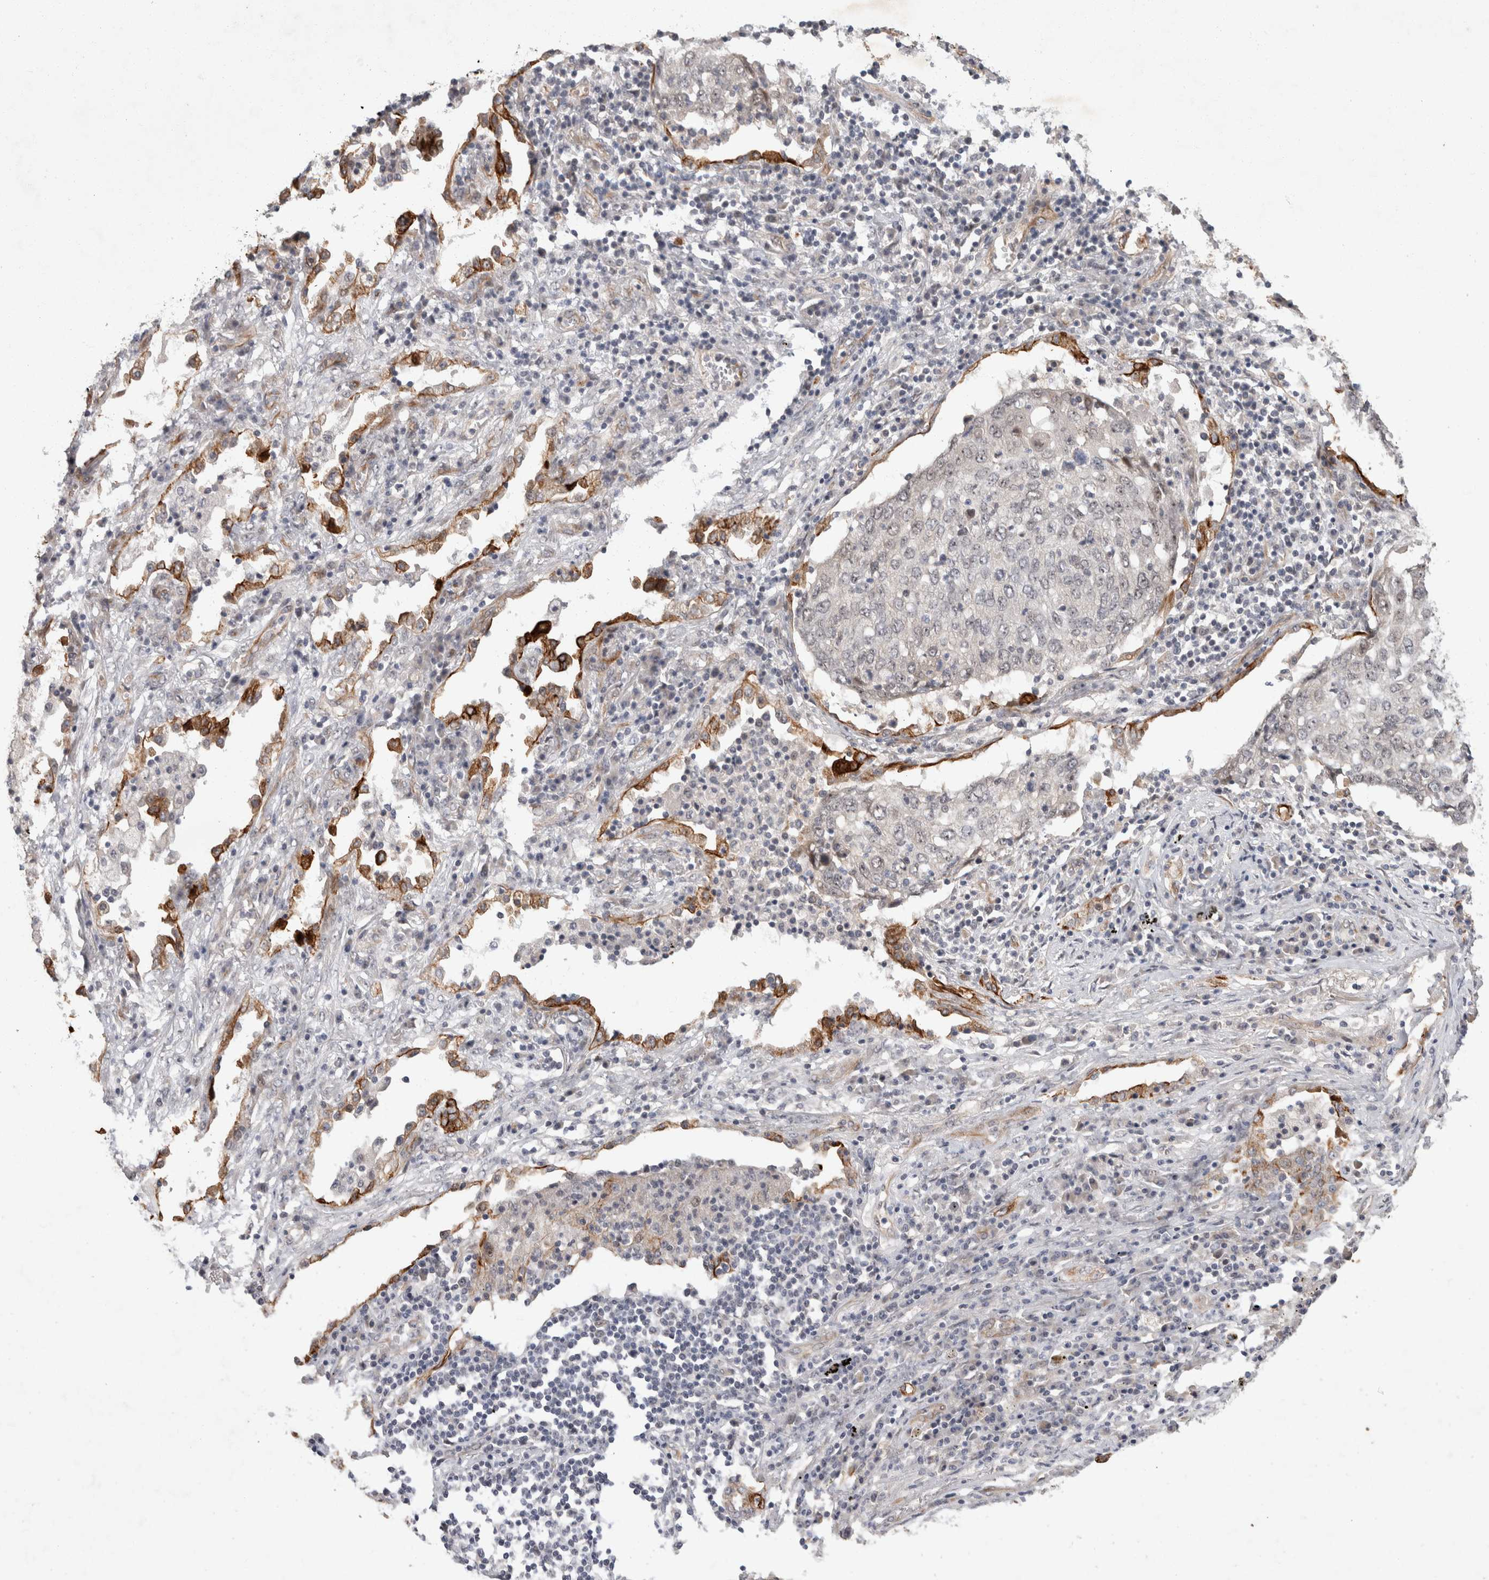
{"staining": {"intensity": "negative", "quantity": "none", "location": "none"}, "tissue": "lung cancer", "cell_type": "Tumor cells", "image_type": "cancer", "snomed": [{"axis": "morphology", "description": "Squamous cell carcinoma, NOS"}, {"axis": "topography", "description": "Lung"}], "caption": "Squamous cell carcinoma (lung) was stained to show a protein in brown. There is no significant staining in tumor cells. Brightfield microscopy of IHC stained with DAB (brown) and hematoxylin (blue), captured at high magnification.", "gene": "CRISPLD1", "patient": {"sex": "female", "age": 63}}